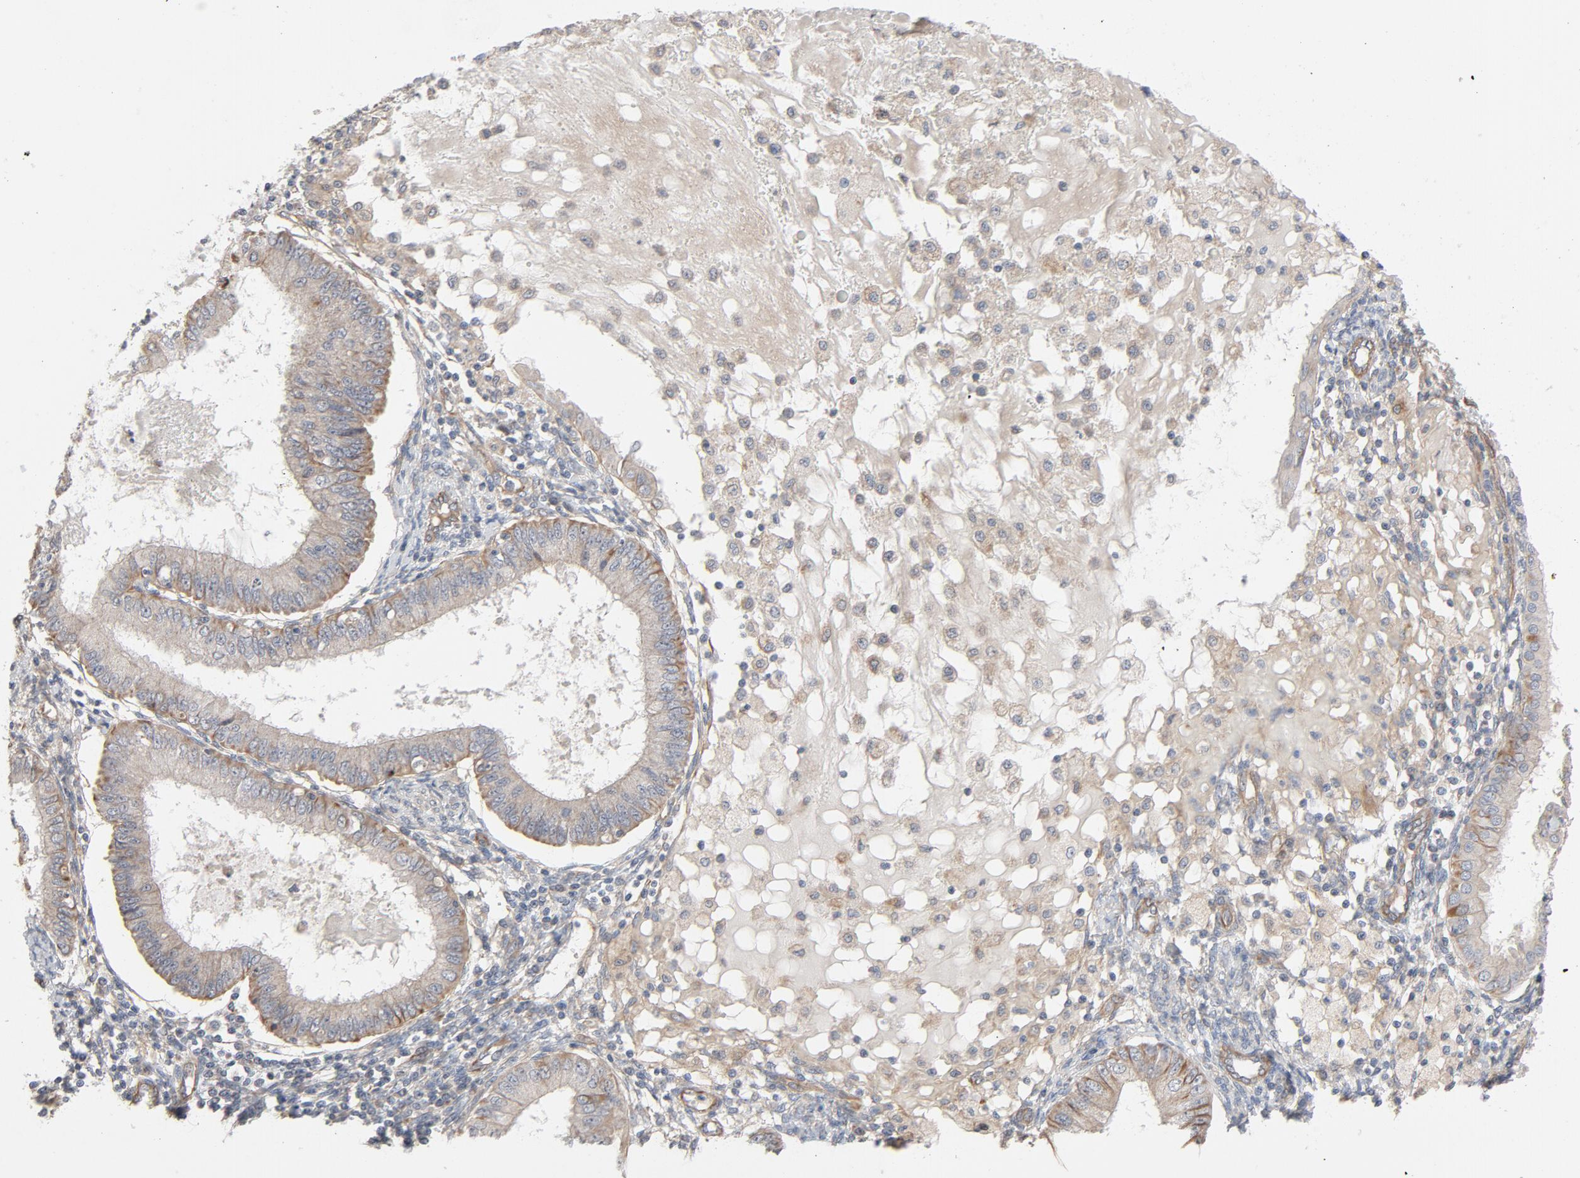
{"staining": {"intensity": "moderate", "quantity": "25%-75%", "location": "cytoplasmic/membranous"}, "tissue": "endometrial cancer", "cell_type": "Tumor cells", "image_type": "cancer", "snomed": [{"axis": "morphology", "description": "Adenocarcinoma, NOS"}, {"axis": "topography", "description": "Endometrium"}], "caption": "Protein expression analysis of human endometrial cancer (adenocarcinoma) reveals moderate cytoplasmic/membranous staining in approximately 25%-75% of tumor cells.", "gene": "TRIOBP", "patient": {"sex": "female", "age": 76}}